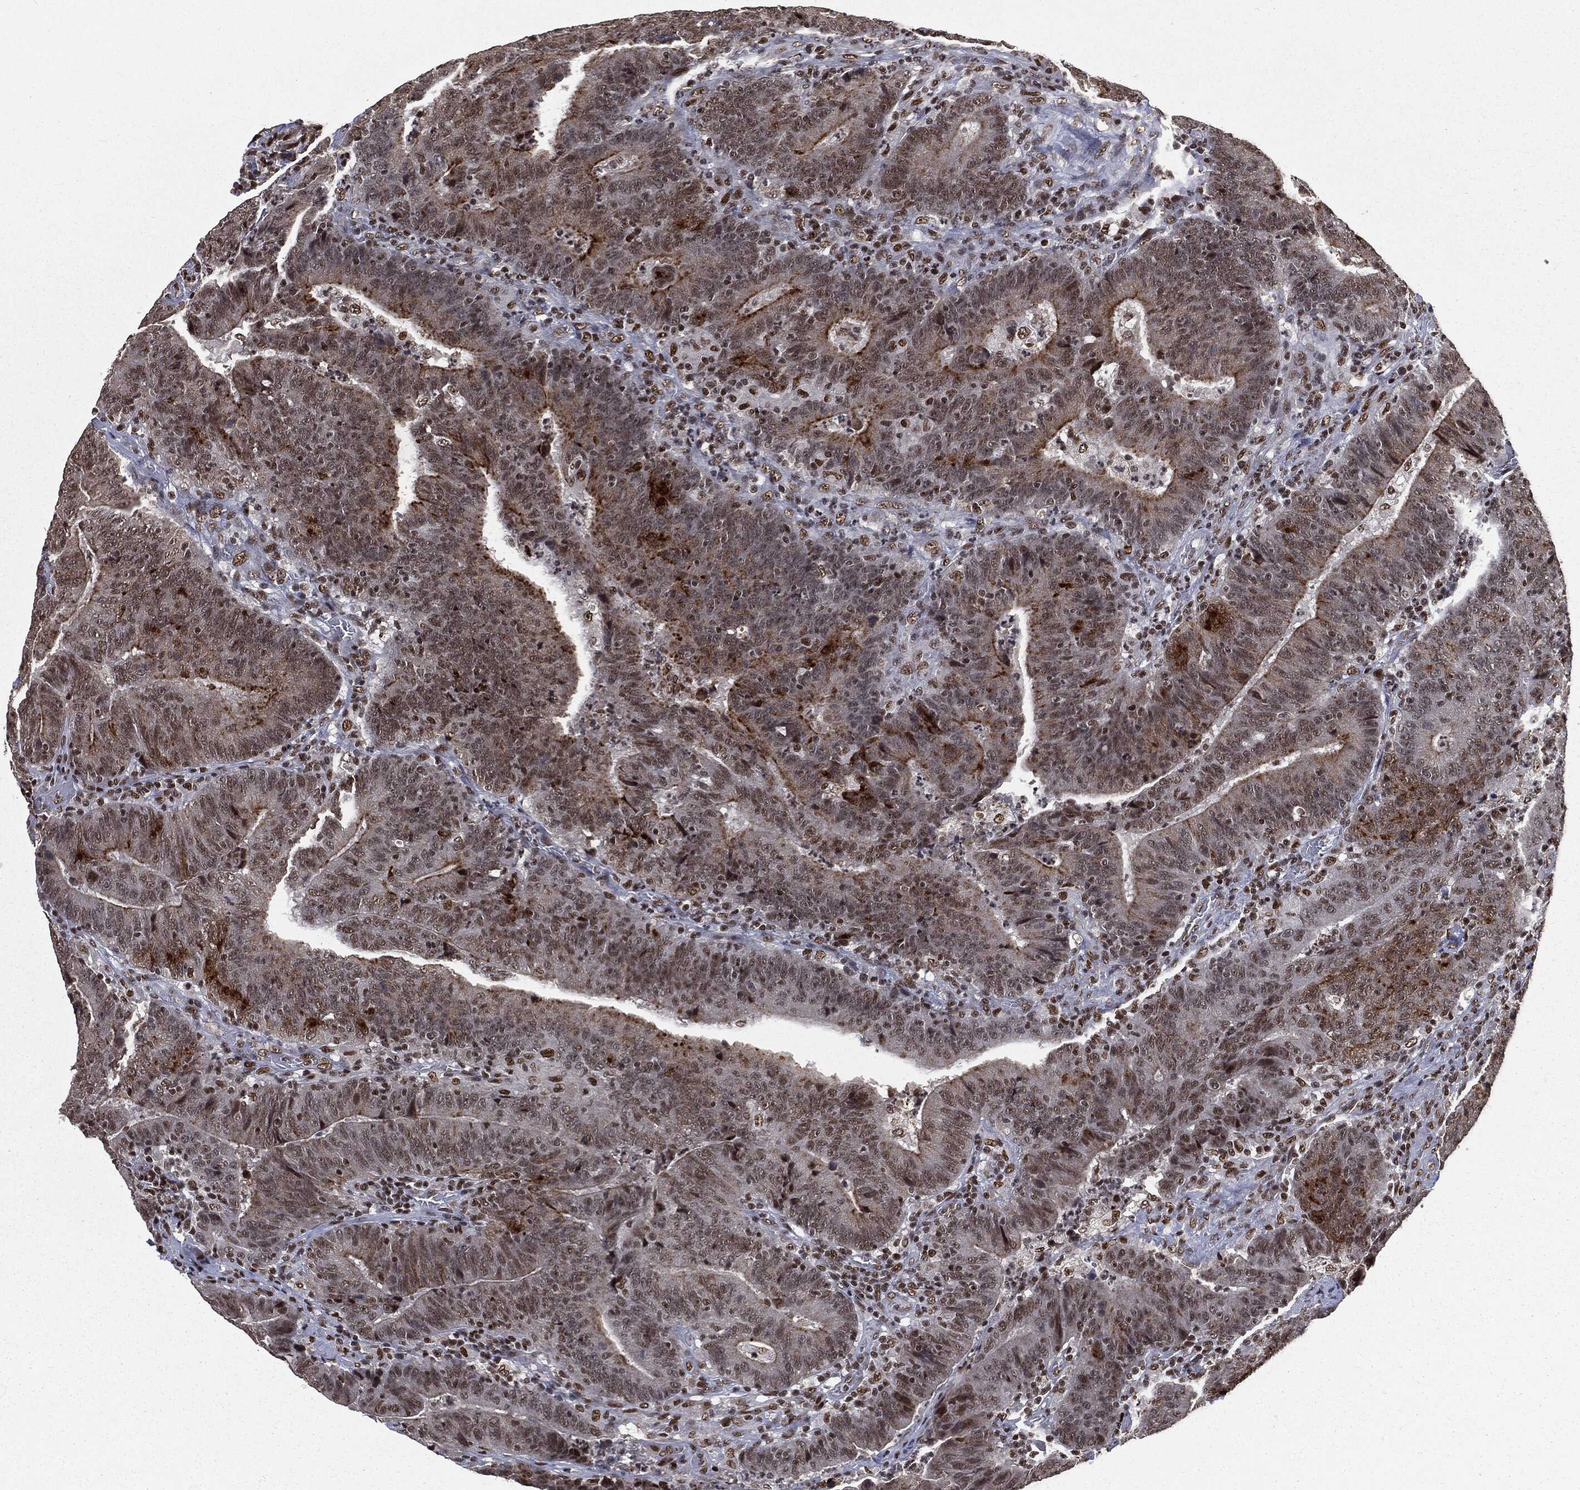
{"staining": {"intensity": "moderate", "quantity": "<25%", "location": "cytoplasmic/membranous,nuclear"}, "tissue": "colorectal cancer", "cell_type": "Tumor cells", "image_type": "cancer", "snomed": [{"axis": "morphology", "description": "Adenocarcinoma, NOS"}, {"axis": "topography", "description": "Colon"}], "caption": "Immunohistochemistry (IHC) histopathology image of colorectal cancer stained for a protein (brown), which reveals low levels of moderate cytoplasmic/membranous and nuclear positivity in about <25% of tumor cells.", "gene": "DPH2", "patient": {"sex": "female", "age": 75}}